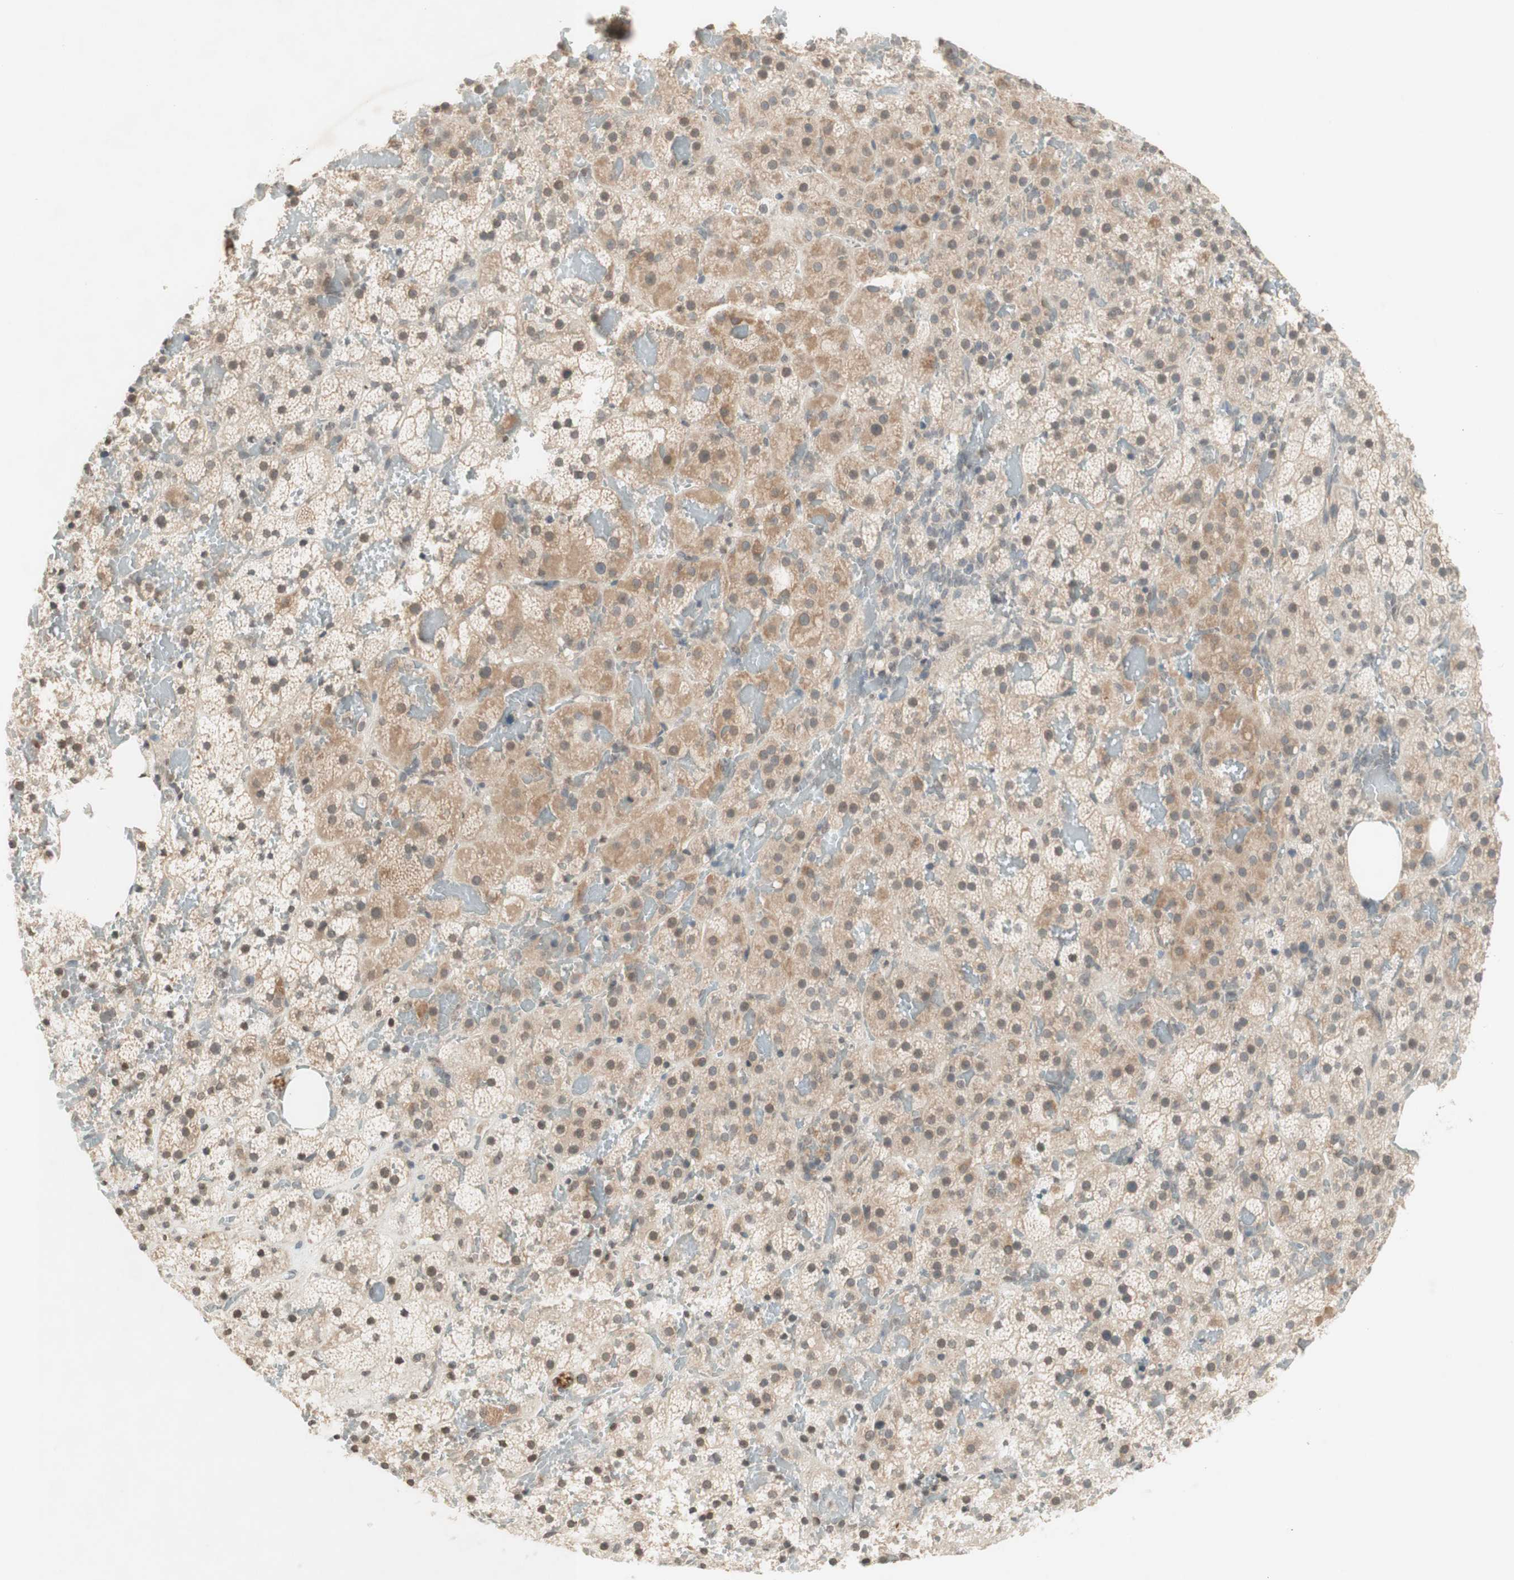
{"staining": {"intensity": "moderate", "quantity": "25%-75%", "location": "cytoplasmic/membranous"}, "tissue": "adrenal gland", "cell_type": "Glandular cells", "image_type": "normal", "snomed": [{"axis": "morphology", "description": "Normal tissue, NOS"}, {"axis": "topography", "description": "Adrenal gland"}], "caption": "Immunohistochemical staining of normal human adrenal gland demonstrates moderate cytoplasmic/membranous protein expression in approximately 25%-75% of glandular cells.", "gene": "GLI1", "patient": {"sex": "female", "age": 59}}